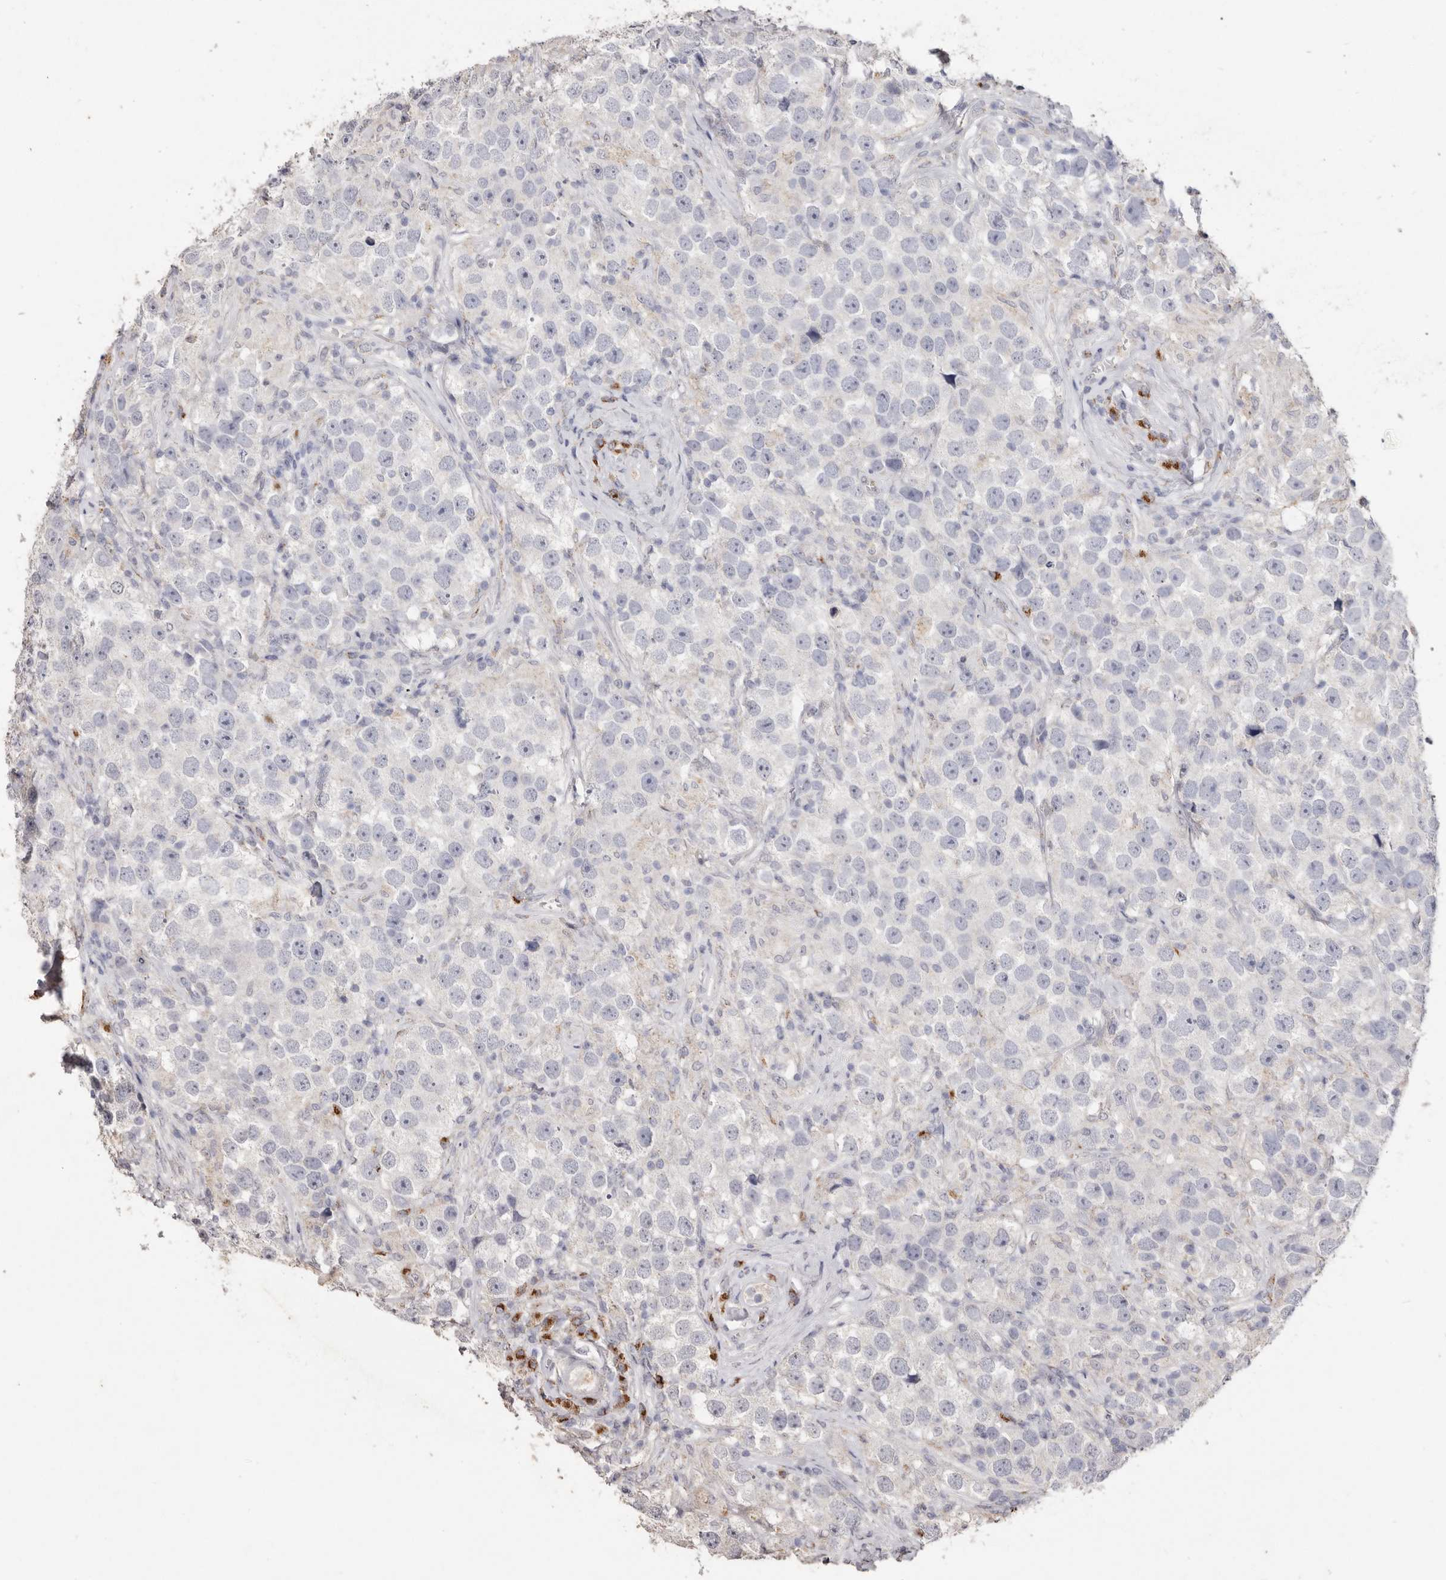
{"staining": {"intensity": "negative", "quantity": "none", "location": "none"}, "tissue": "testis cancer", "cell_type": "Tumor cells", "image_type": "cancer", "snomed": [{"axis": "morphology", "description": "Seminoma, NOS"}, {"axis": "topography", "description": "Testis"}], "caption": "This is an immunohistochemistry image of human seminoma (testis). There is no staining in tumor cells.", "gene": "LGALS7B", "patient": {"sex": "male", "age": 49}}